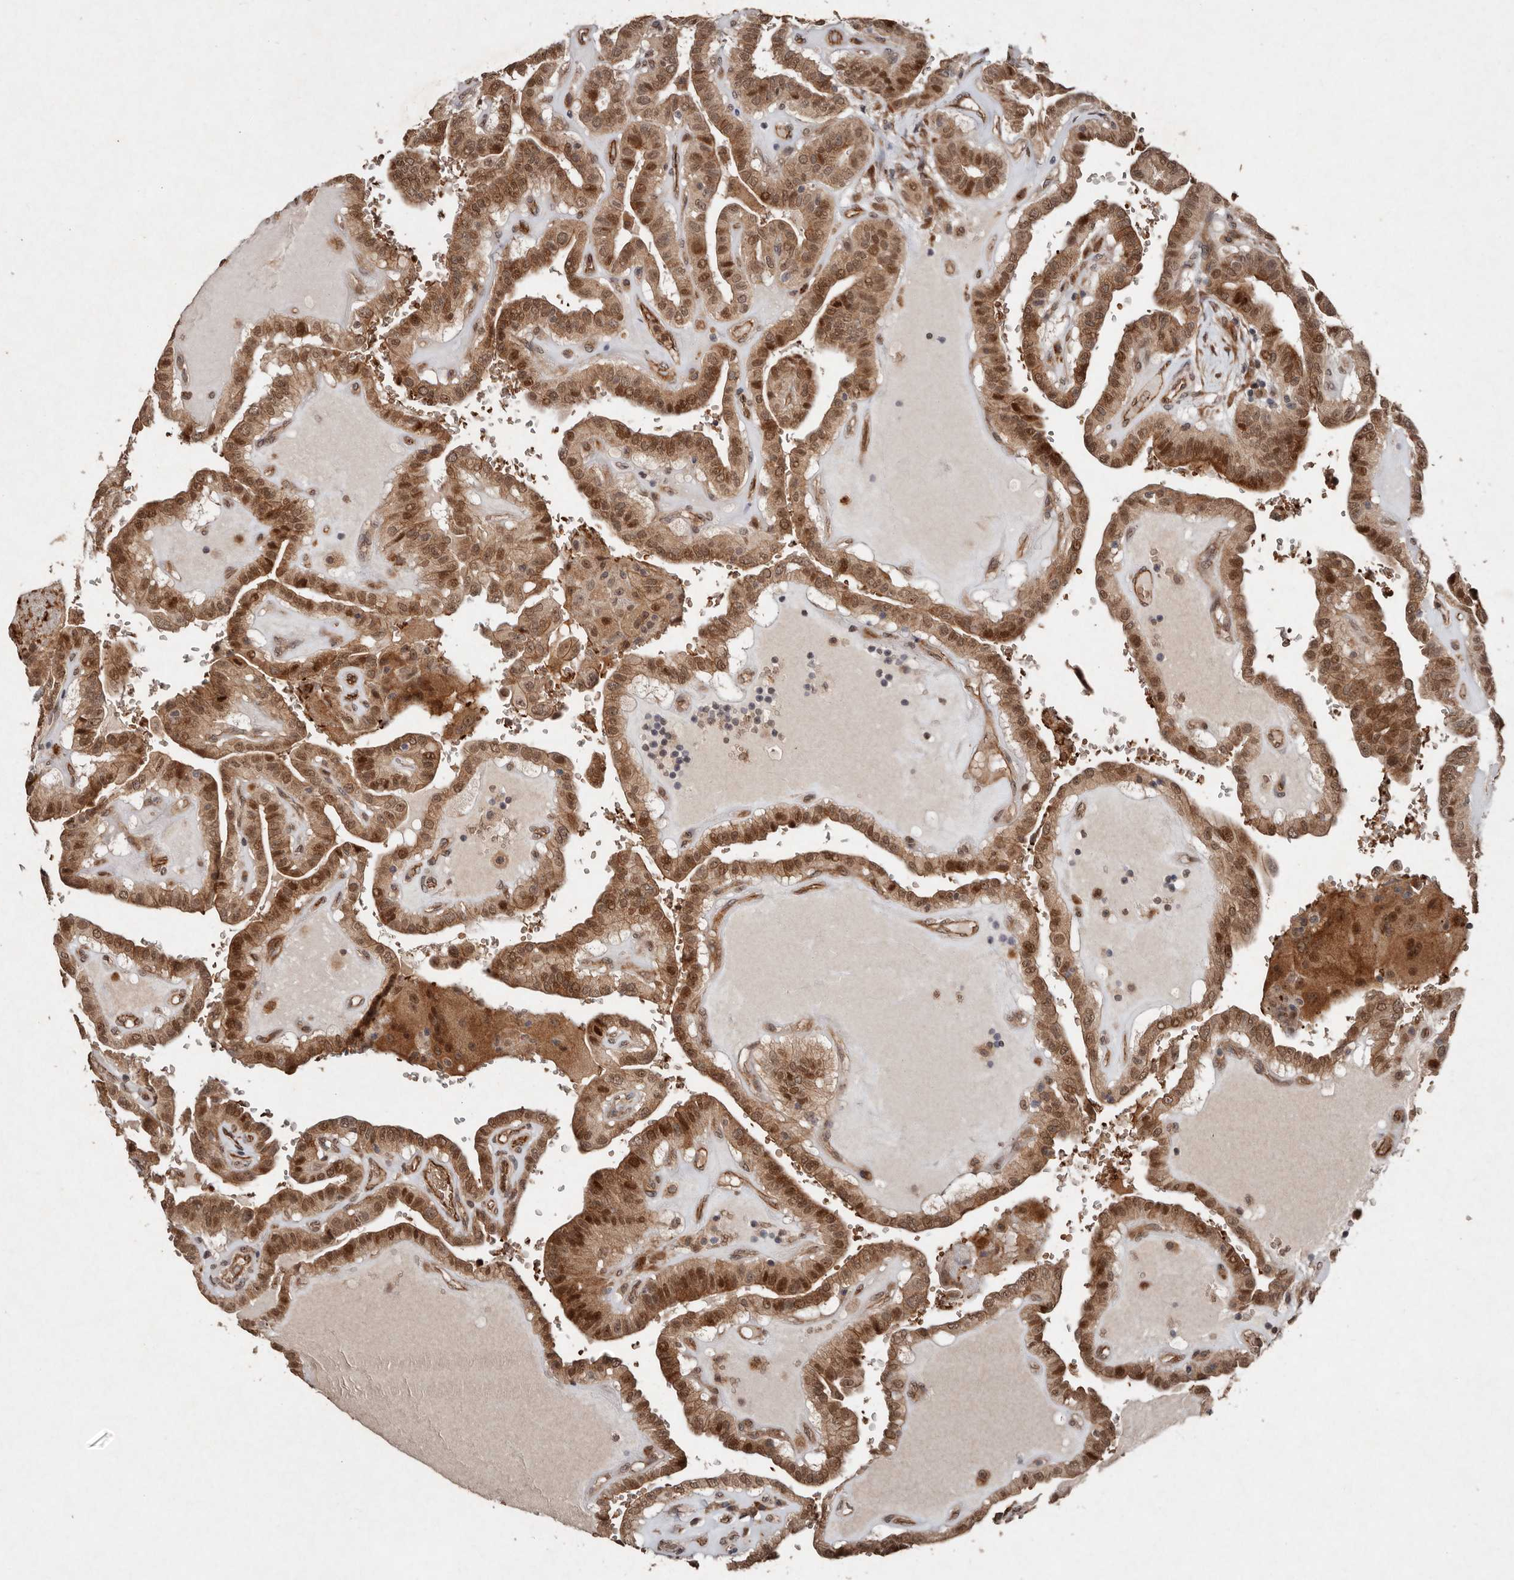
{"staining": {"intensity": "moderate", "quantity": ">75%", "location": "cytoplasmic/membranous,nuclear"}, "tissue": "thyroid cancer", "cell_type": "Tumor cells", "image_type": "cancer", "snomed": [{"axis": "morphology", "description": "Papillary adenocarcinoma, NOS"}, {"axis": "topography", "description": "Thyroid gland"}], "caption": "Immunohistochemistry micrograph of thyroid cancer (papillary adenocarcinoma) stained for a protein (brown), which demonstrates medium levels of moderate cytoplasmic/membranous and nuclear staining in approximately >75% of tumor cells.", "gene": "DIP2C", "patient": {"sex": "male", "age": 77}}